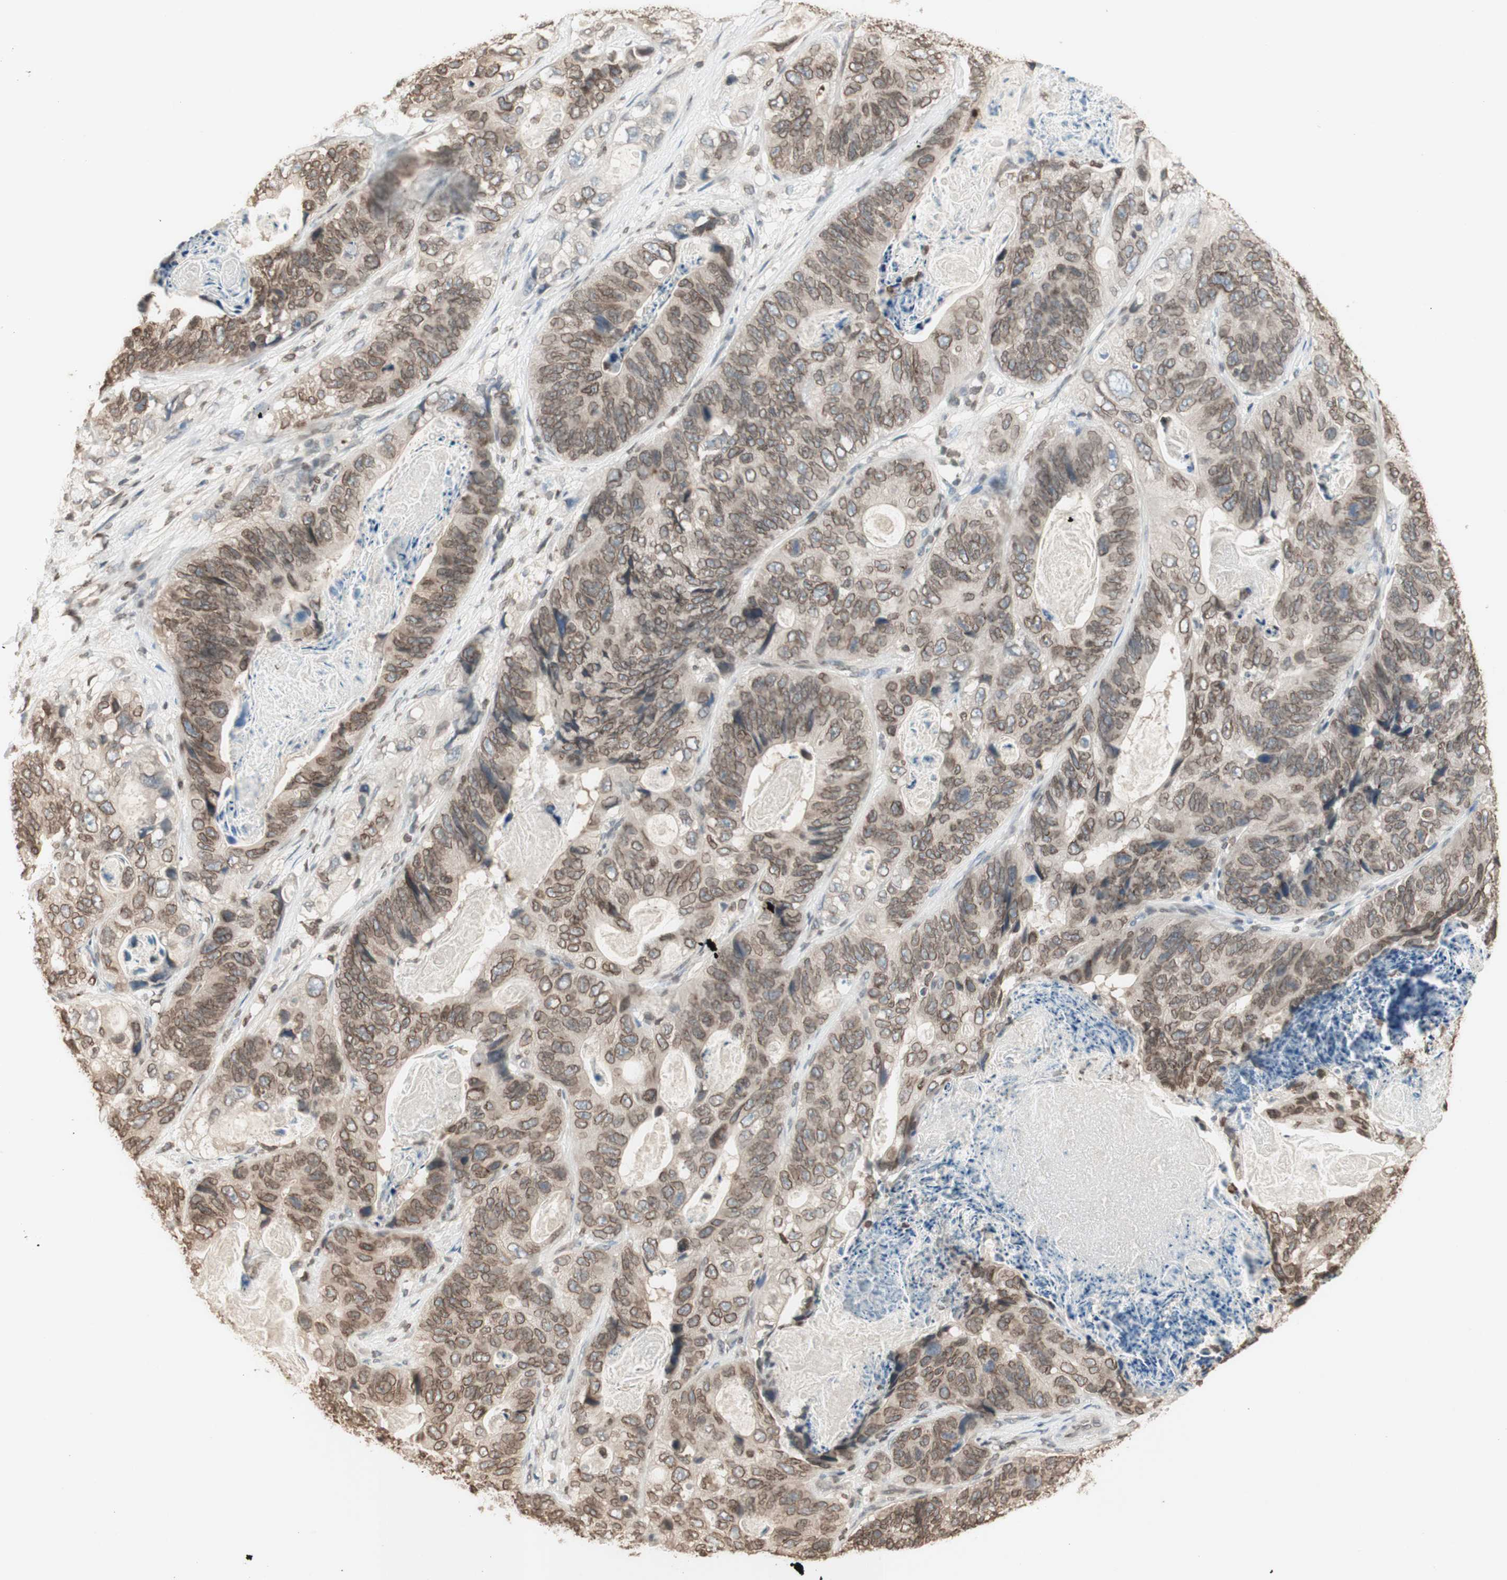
{"staining": {"intensity": "moderate", "quantity": ">75%", "location": "cytoplasmic/membranous,nuclear"}, "tissue": "stomach cancer", "cell_type": "Tumor cells", "image_type": "cancer", "snomed": [{"axis": "morphology", "description": "Adenocarcinoma, NOS"}, {"axis": "topography", "description": "Stomach"}], "caption": "The immunohistochemical stain highlights moderate cytoplasmic/membranous and nuclear positivity in tumor cells of stomach cancer (adenocarcinoma) tissue.", "gene": "TMPO", "patient": {"sex": "female", "age": 89}}